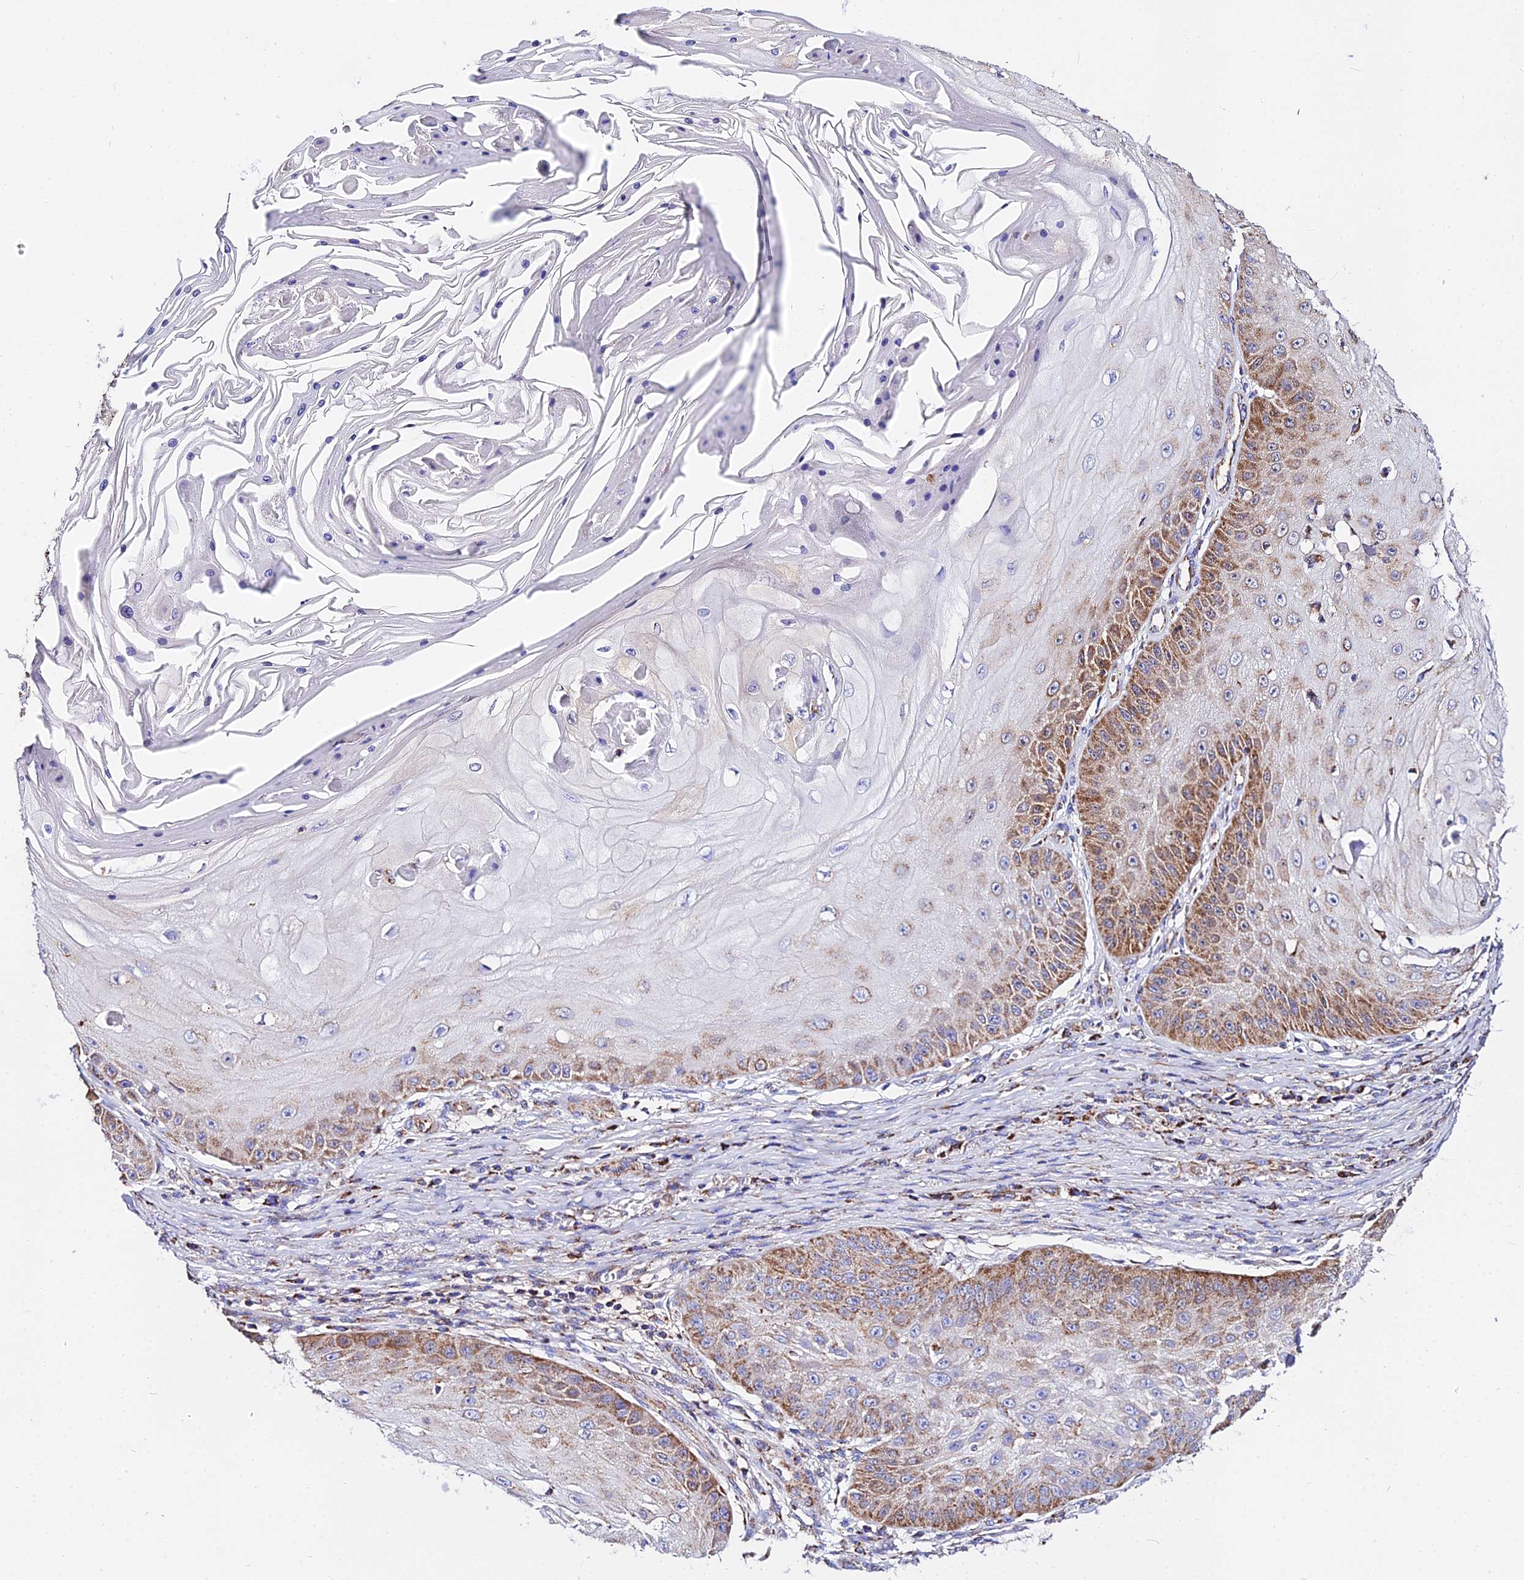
{"staining": {"intensity": "moderate", "quantity": "25%-75%", "location": "cytoplasmic/membranous"}, "tissue": "skin cancer", "cell_type": "Tumor cells", "image_type": "cancer", "snomed": [{"axis": "morphology", "description": "Squamous cell carcinoma, NOS"}, {"axis": "topography", "description": "Skin"}], "caption": "This micrograph displays immunohistochemistry staining of skin squamous cell carcinoma, with medium moderate cytoplasmic/membranous expression in about 25%-75% of tumor cells.", "gene": "ZNF573", "patient": {"sex": "male", "age": 70}}